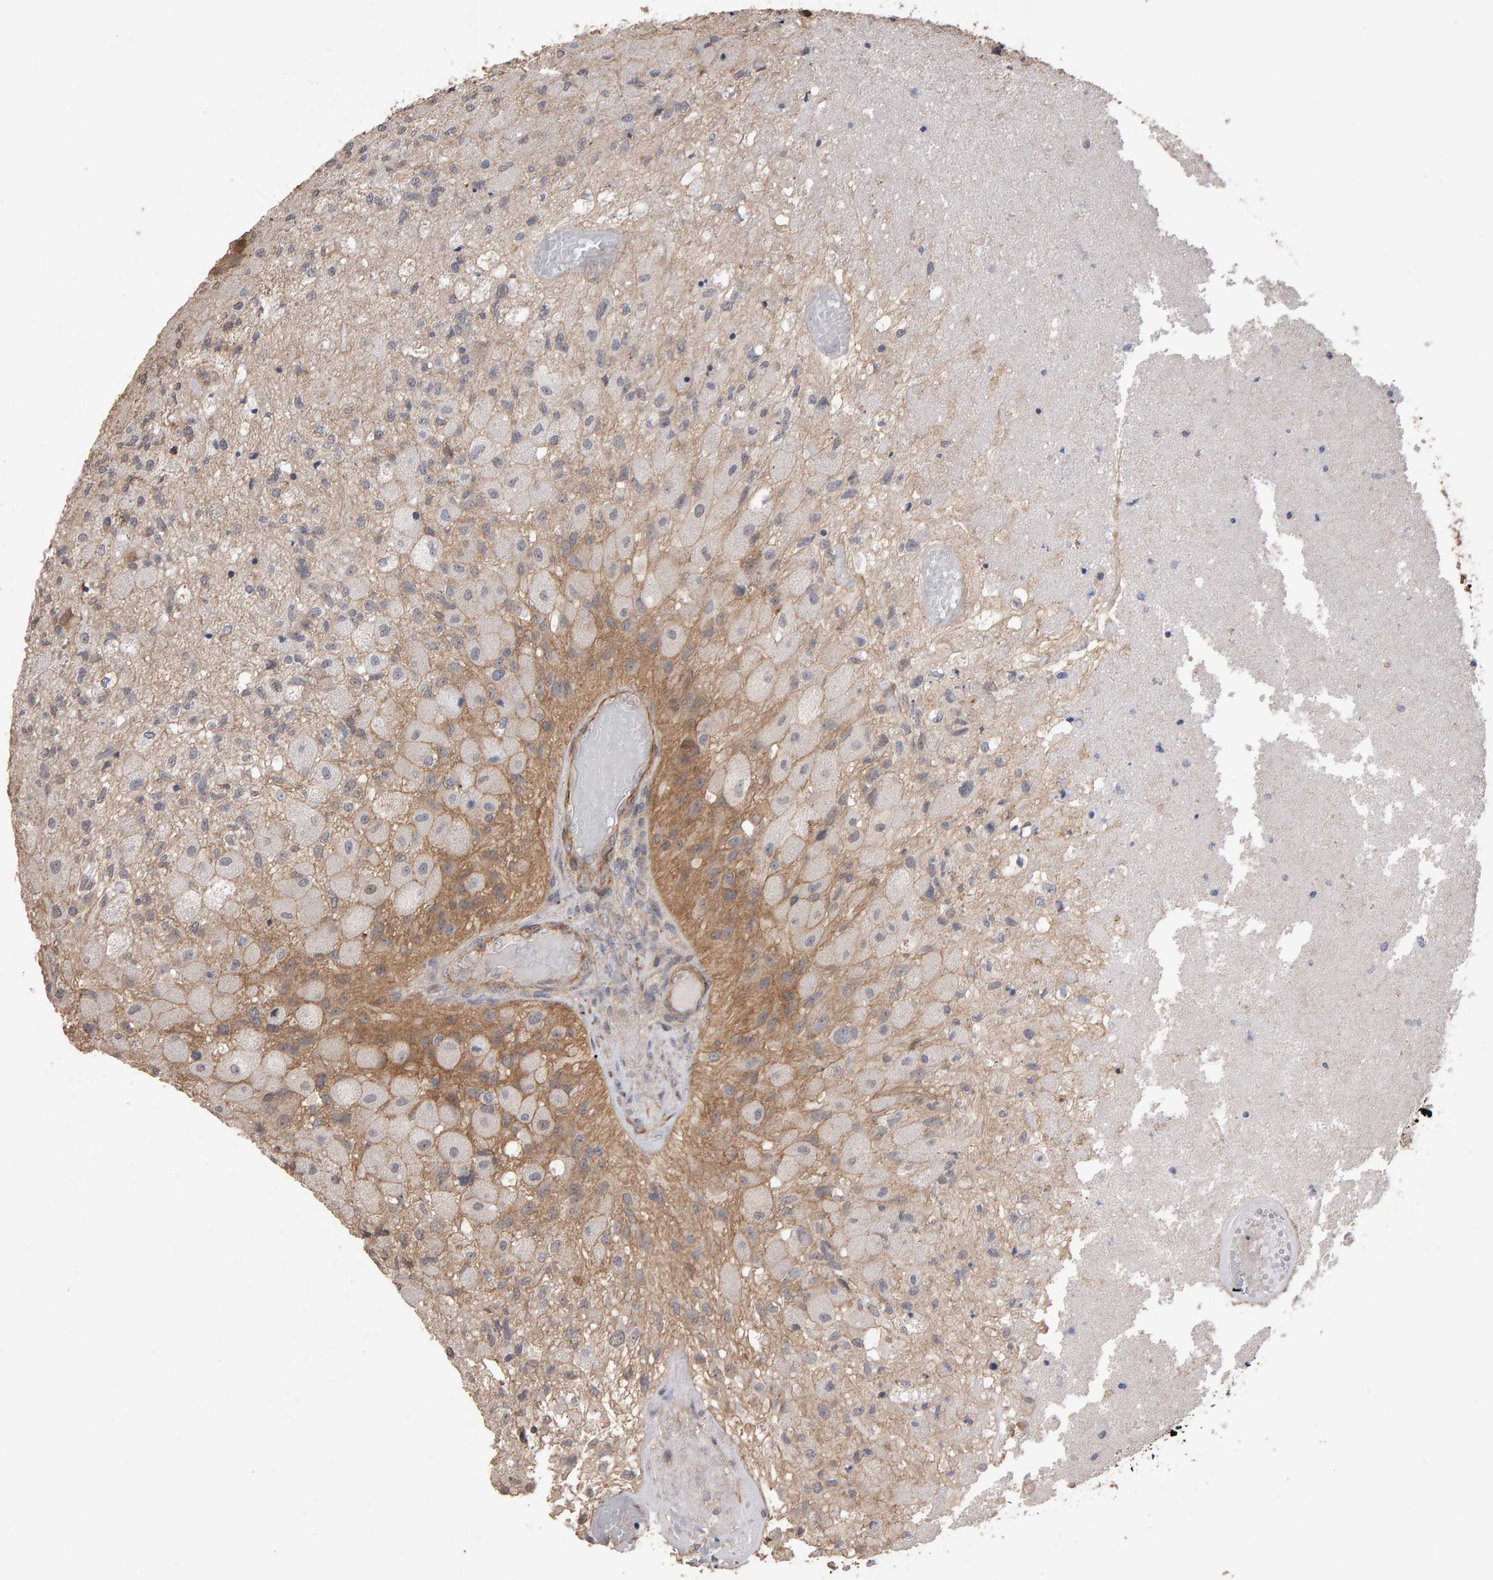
{"staining": {"intensity": "moderate", "quantity": "<25%", "location": "cytoplasmic/membranous"}, "tissue": "glioma", "cell_type": "Tumor cells", "image_type": "cancer", "snomed": [{"axis": "morphology", "description": "Normal tissue, NOS"}, {"axis": "morphology", "description": "Glioma, malignant, High grade"}, {"axis": "topography", "description": "Cerebral cortex"}], "caption": "This photomicrograph demonstrates immunohistochemistry (IHC) staining of human glioma, with low moderate cytoplasmic/membranous expression in approximately <25% of tumor cells.", "gene": "SCRIB", "patient": {"sex": "male", "age": 77}}